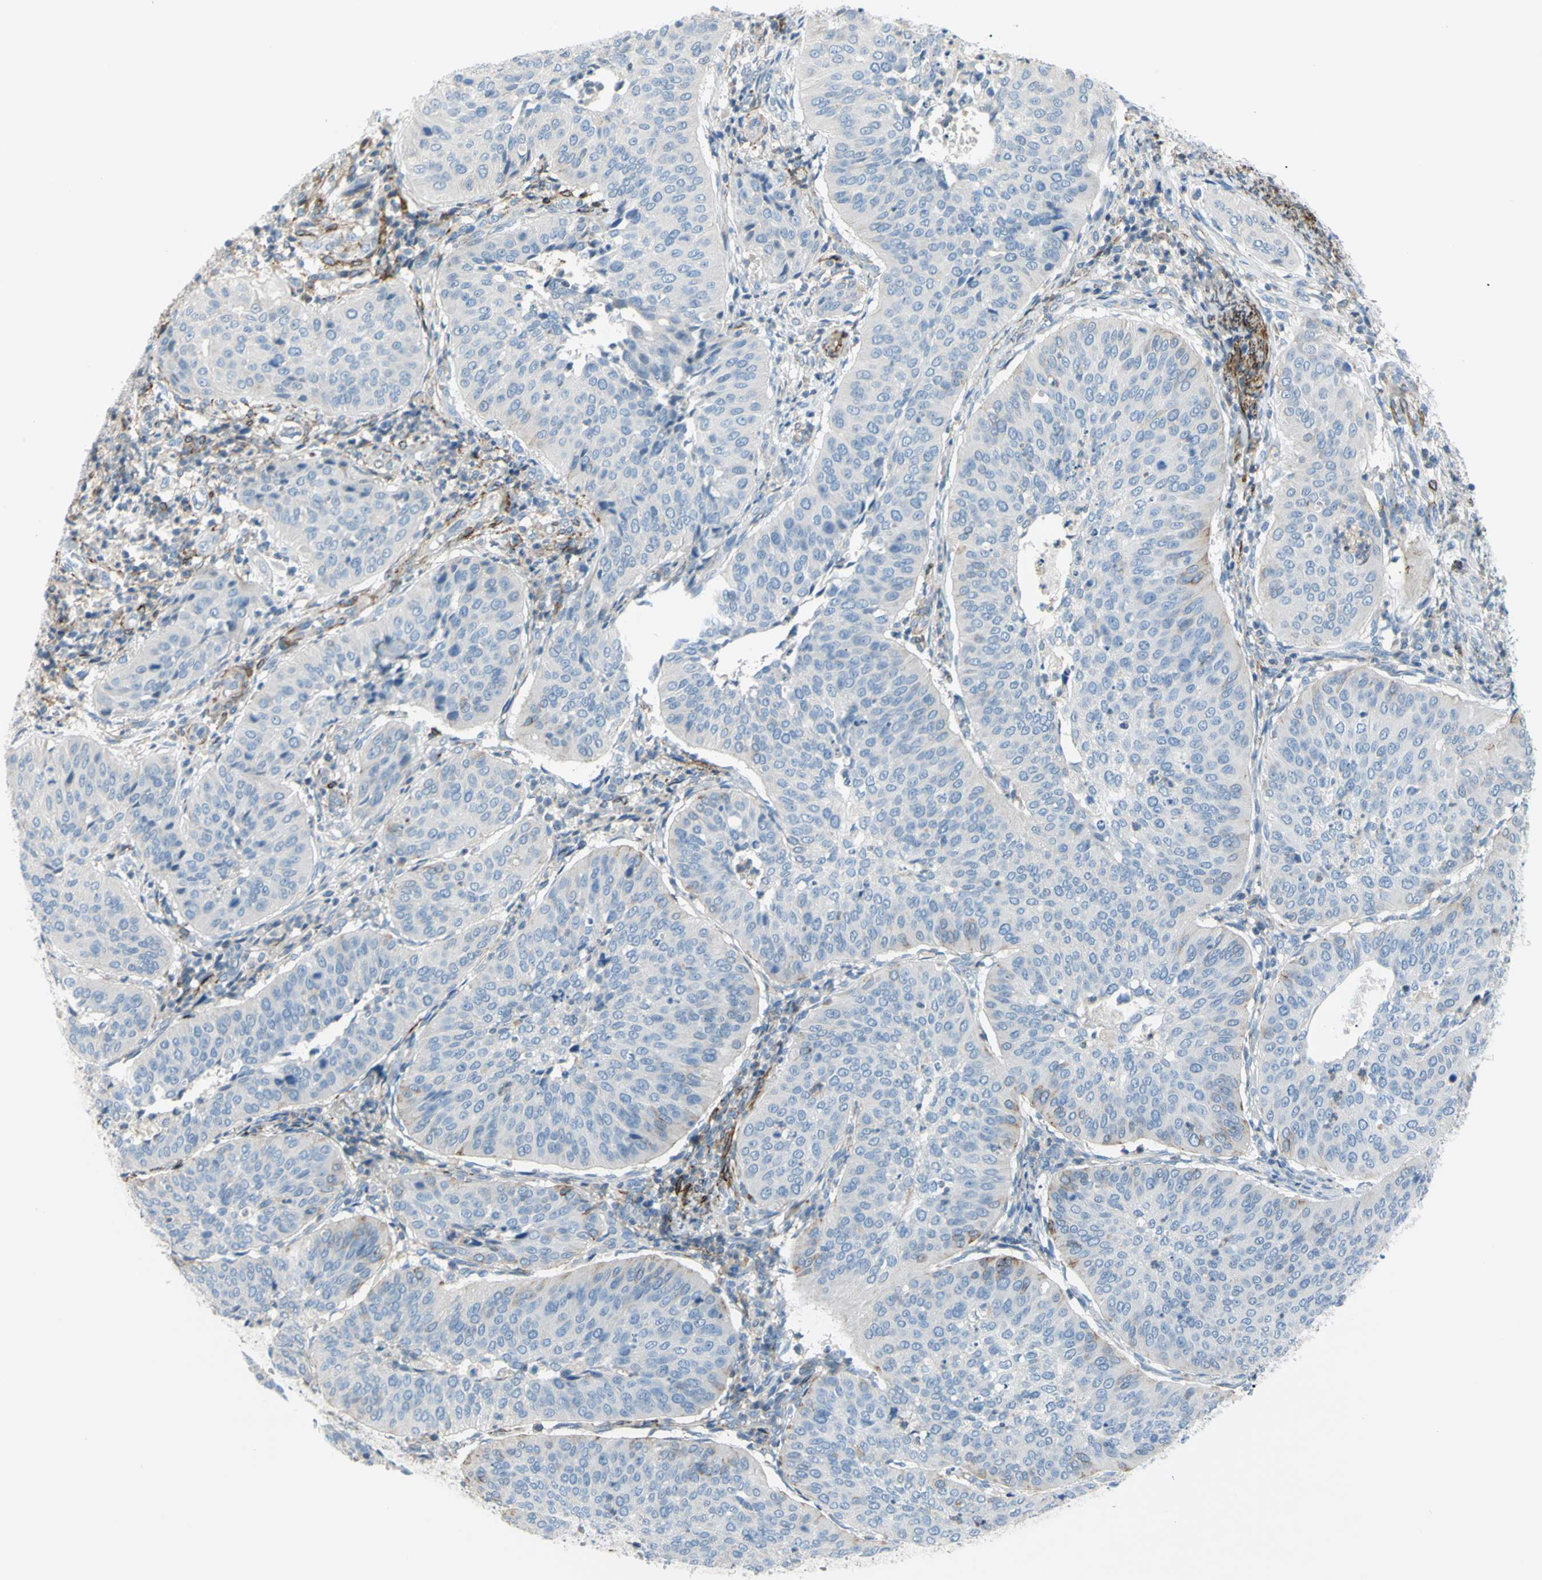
{"staining": {"intensity": "weak", "quantity": "<25%", "location": "cytoplasmic/membranous"}, "tissue": "cervical cancer", "cell_type": "Tumor cells", "image_type": "cancer", "snomed": [{"axis": "morphology", "description": "Normal tissue, NOS"}, {"axis": "morphology", "description": "Squamous cell carcinoma, NOS"}, {"axis": "topography", "description": "Cervix"}], "caption": "The histopathology image displays no staining of tumor cells in cervical cancer (squamous cell carcinoma). (Stains: DAB (3,3'-diaminobenzidine) immunohistochemistry (IHC) with hematoxylin counter stain, Microscopy: brightfield microscopy at high magnification).", "gene": "PRRG2", "patient": {"sex": "female", "age": 39}}